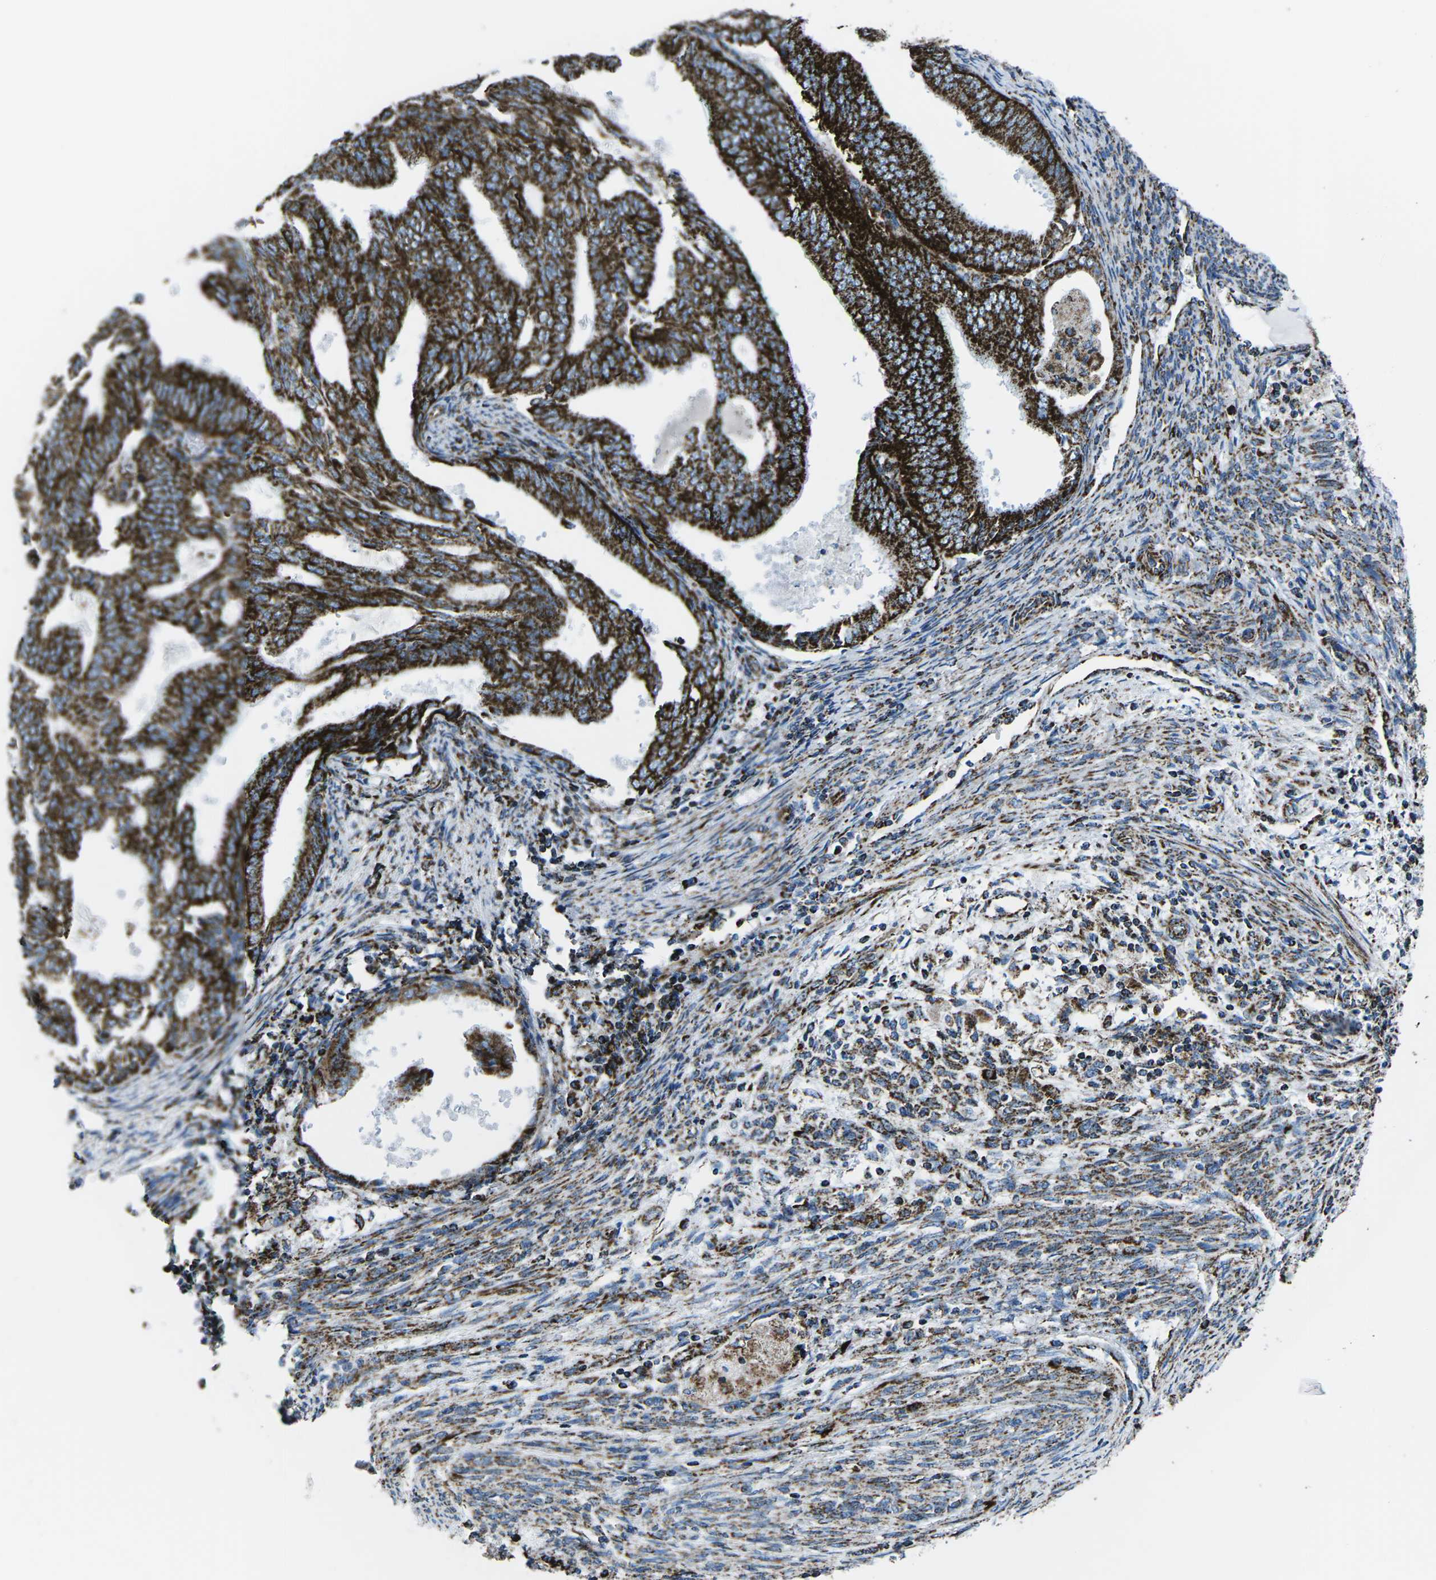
{"staining": {"intensity": "strong", "quantity": ">75%", "location": "cytoplasmic/membranous"}, "tissue": "endometrial cancer", "cell_type": "Tumor cells", "image_type": "cancer", "snomed": [{"axis": "morphology", "description": "Adenocarcinoma, NOS"}, {"axis": "topography", "description": "Endometrium"}], "caption": "A photomicrograph showing strong cytoplasmic/membranous positivity in approximately >75% of tumor cells in endometrial cancer, as visualized by brown immunohistochemical staining.", "gene": "MT-CO2", "patient": {"sex": "female", "age": 58}}